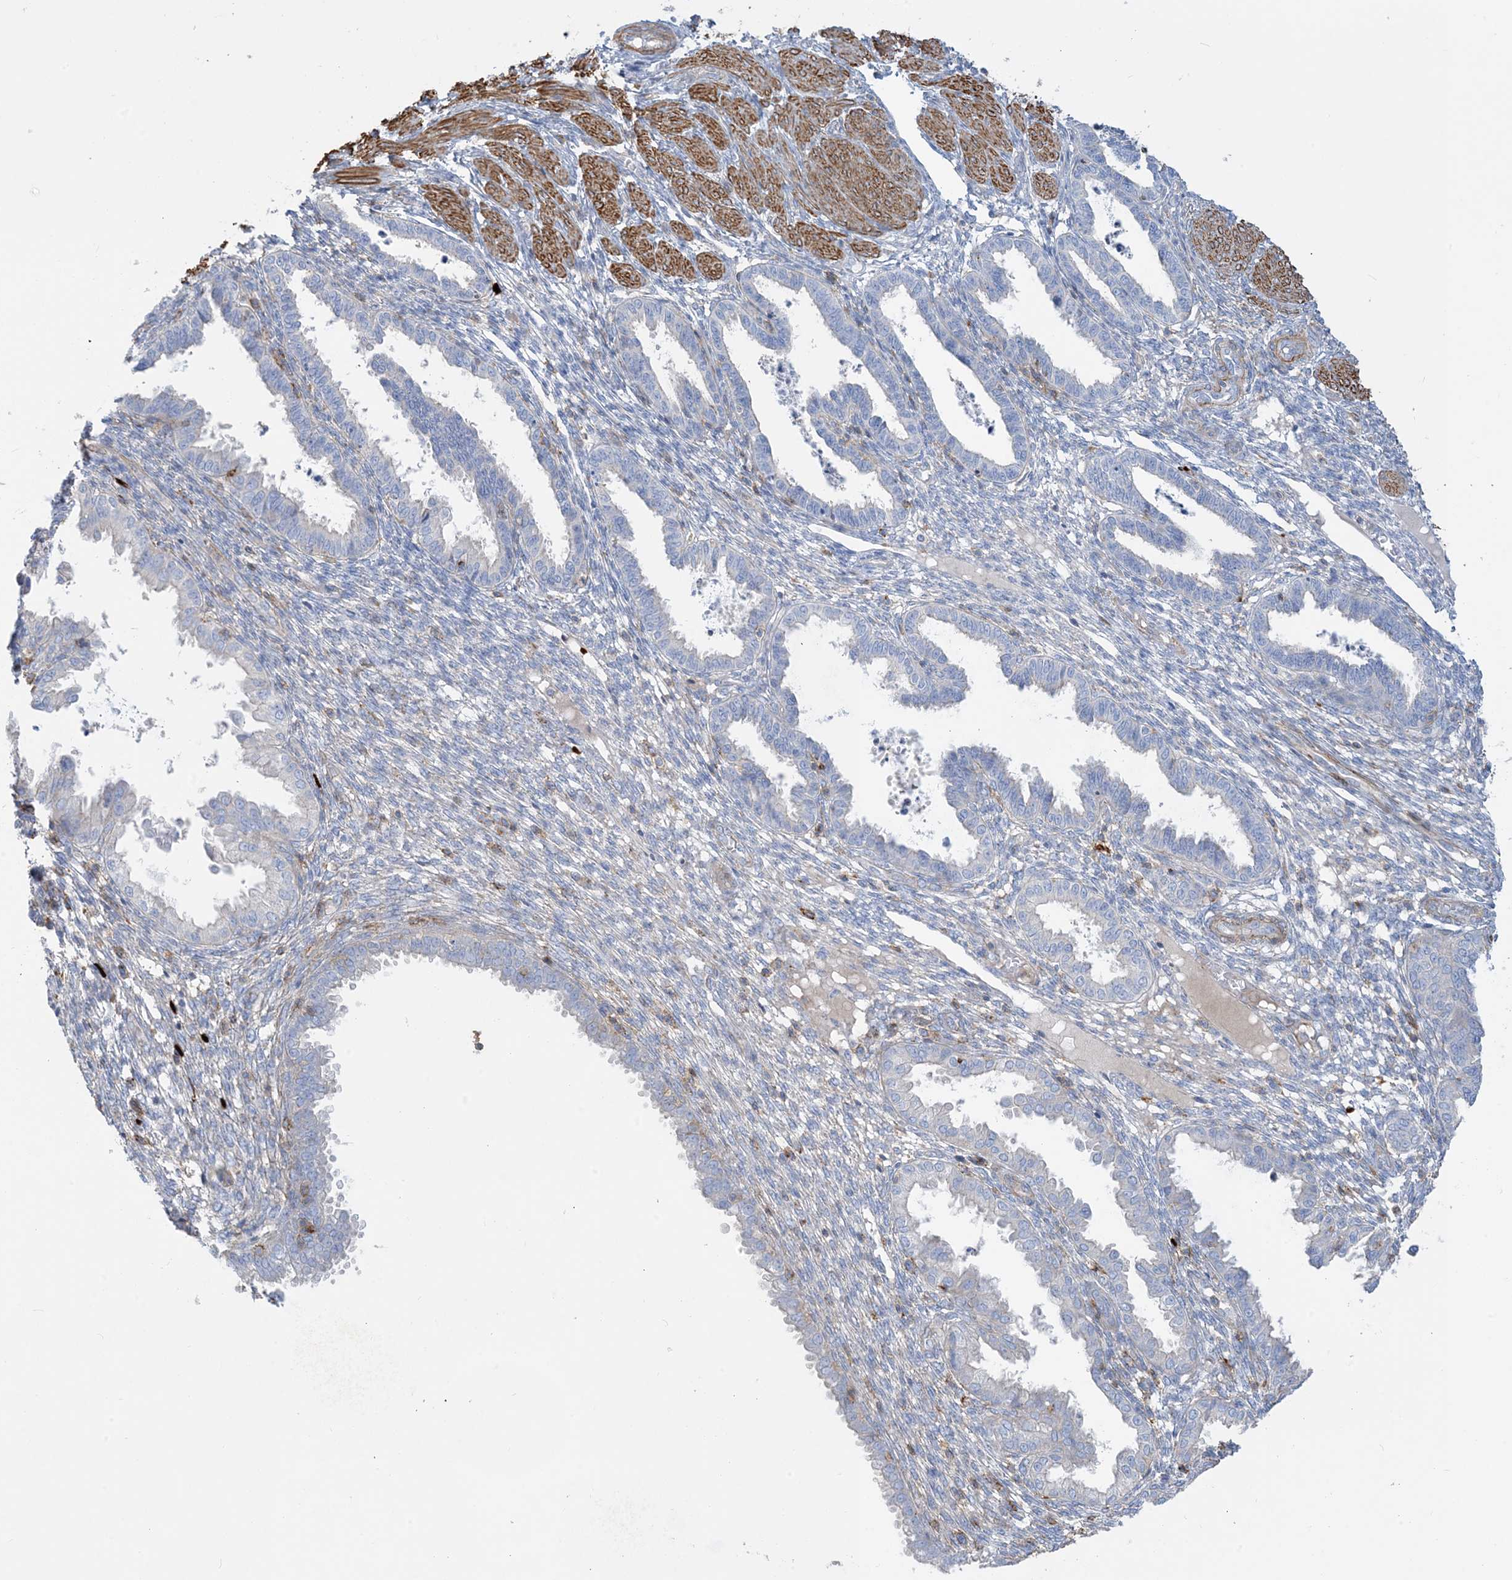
{"staining": {"intensity": "negative", "quantity": "none", "location": "none"}, "tissue": "endometrium", "cell_type": "Cells in endometrial stroma", "image_type": "normal", "snomed": [{"axis": "morphology", "description": "Normal tissue, NOS"}, {"axis": "topography", "description": "Endometrium"}], "caption": "DAB (3,3'-diaminobenzidine) immunohistochemical staining of unremarkable human endometrium exhibits no significant staining in cells in endometrial stroma. (Brightfield microscopy of DAB IHC at high magnification).", "gene": "GTF3C2", "patient": {"sex": "female", "age": 33}}